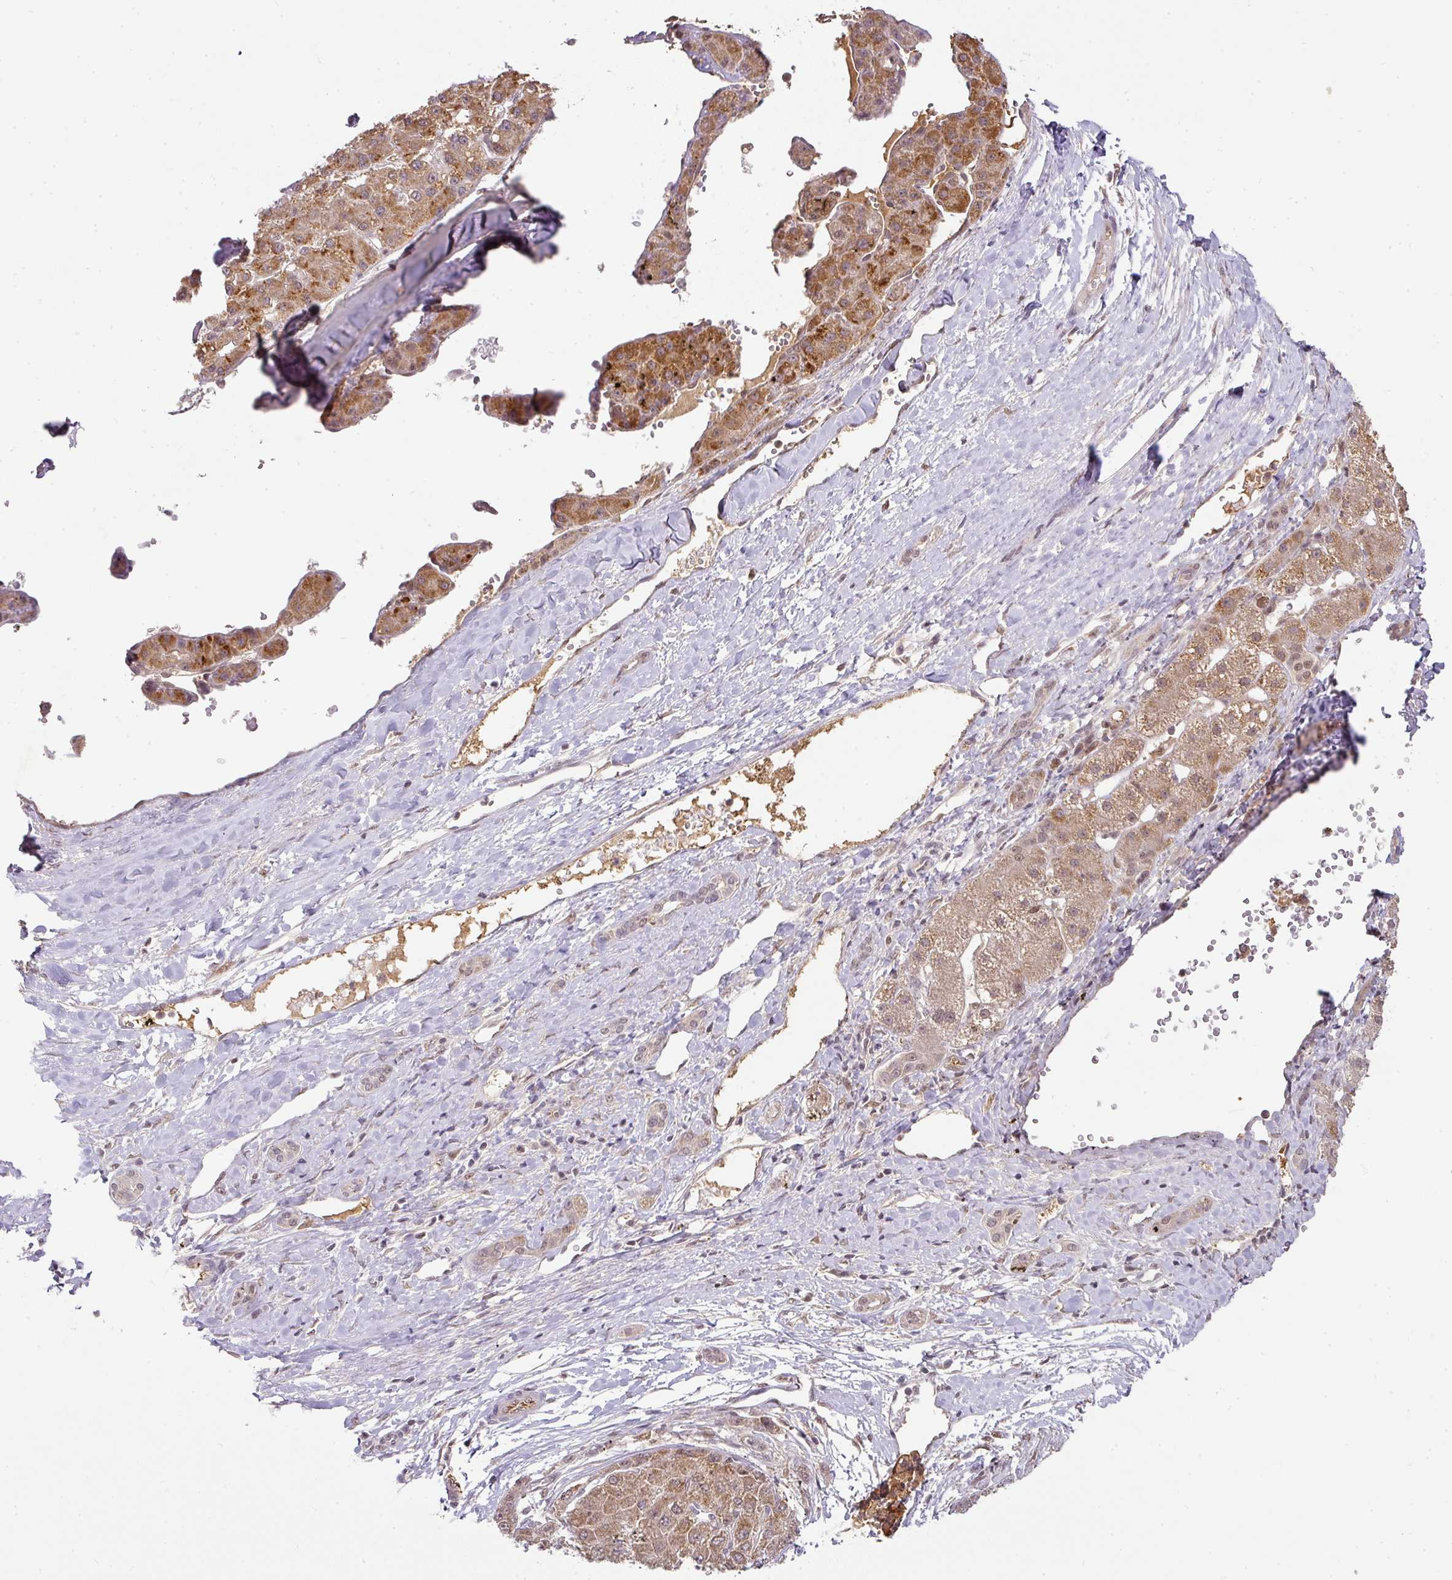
{"staining": {"intensity": "moderate", "quantity": ">75%", "location": "cytoplasmic/membranous,nuclear"}, "tissue": "liver cancer", "cell_type": "Tumor cells", "image_type": "cancer", "snomed": [{"axis": "morphology", "description": "Carcinoma, Hepatocellular, NOS"}, {"axis": "topography", "description": "Liver"}], "caption": "Protein expression analysis of human liver cancer (hepatocellular carcinoma) reveals moderate cytoplasmic/membranous and nuclear staining in about >75% of tumor cells.", "gene": "RANBP9", "patient": {"sex": "male", "age": 67}}